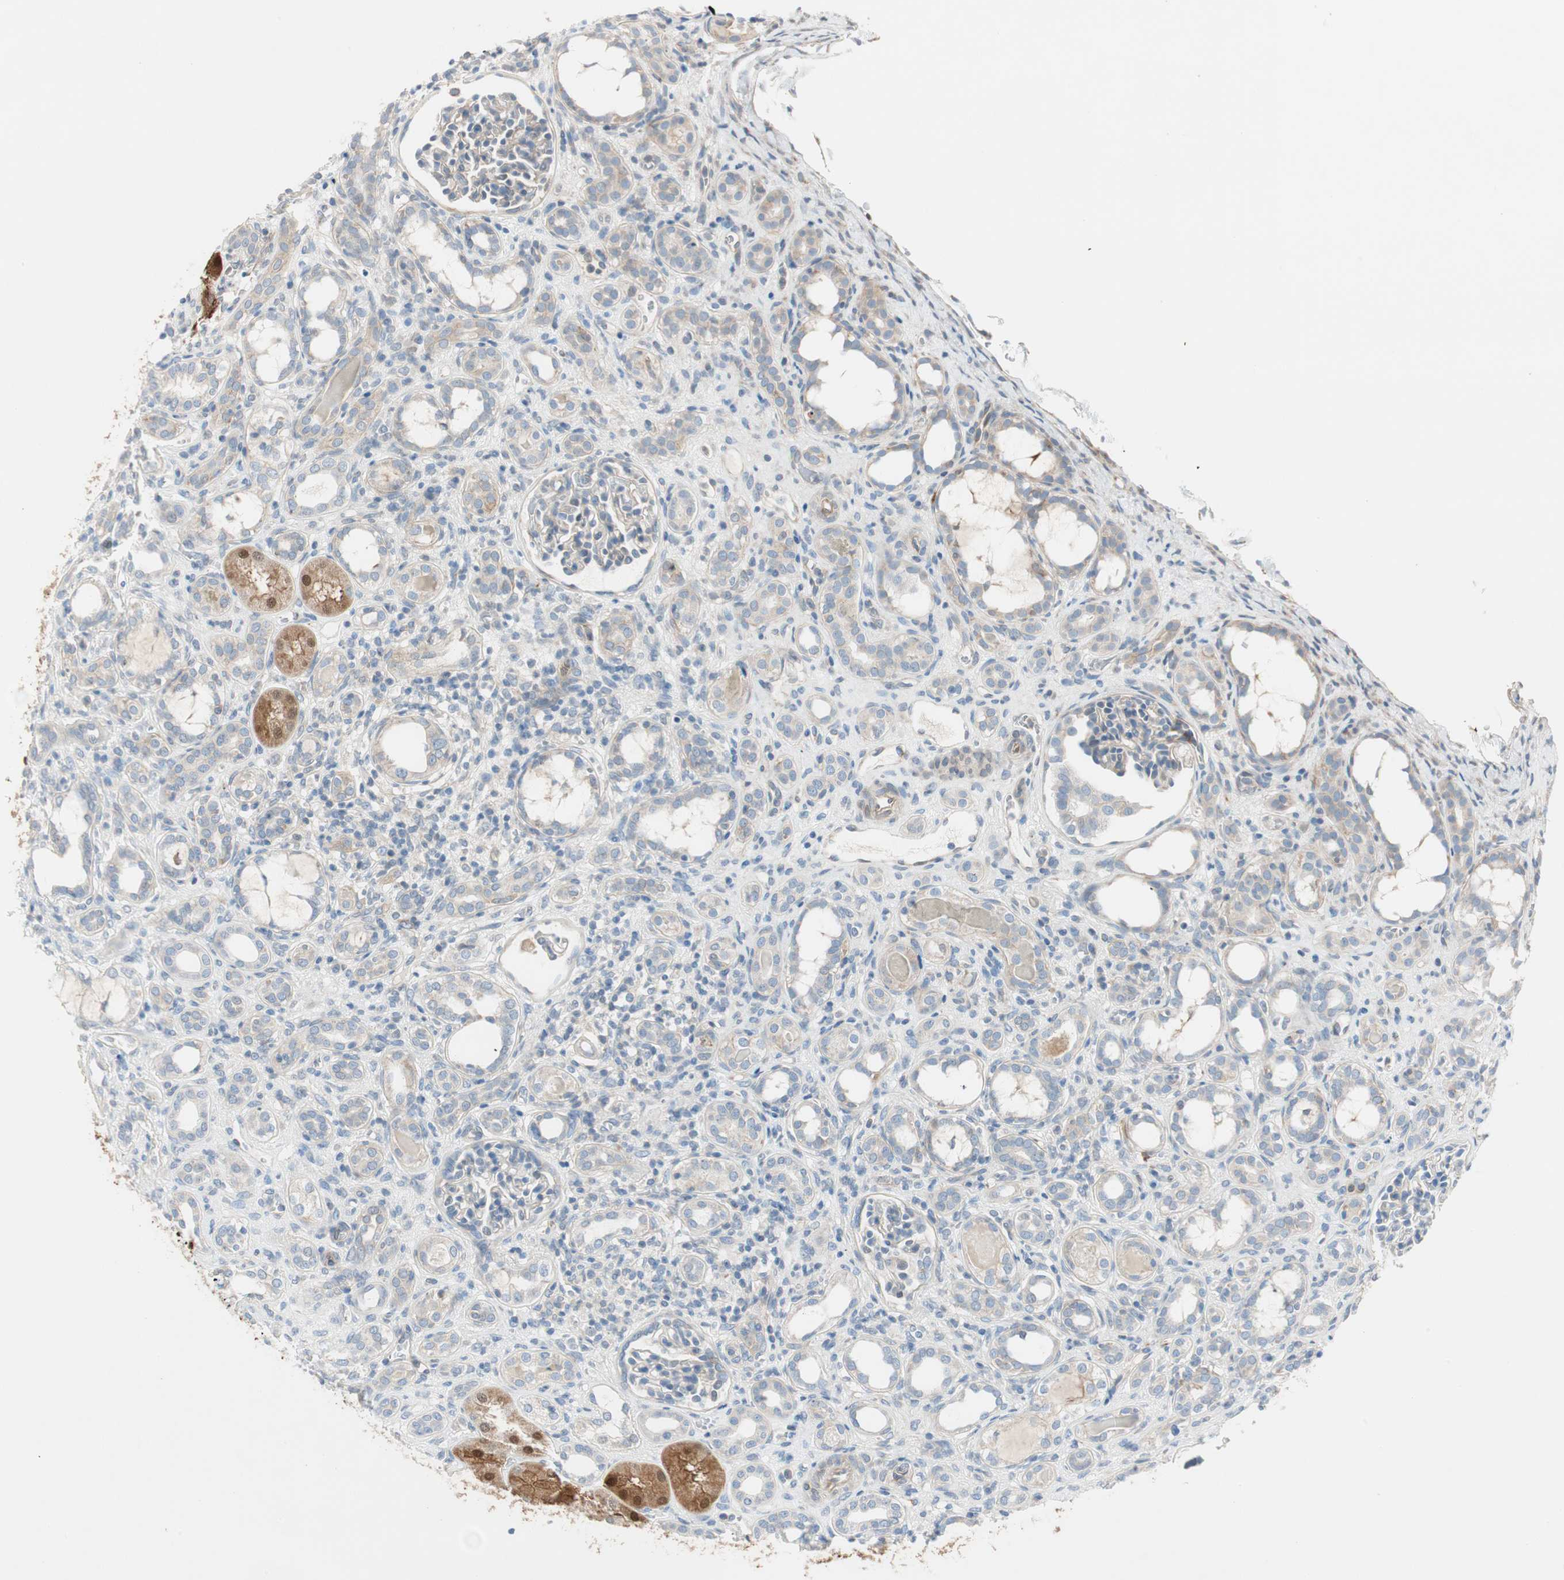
{"staining": {"intensity": "negative", "quantity": "none", "location": "none"}, "tissue": "kidney", "cell_type": "Cells in glomeruli", "image_type": "normal", "snomed": [{"axis": "morphology", "description": "Normal tissue, NOS"}, {"axis": "topography", "description": "Kidney"}], "caption": "DAB (3,3'-diaminobenzidine) immunohistochemical staining of normal kidney displays no significant expression in cells in glomeruli. The staining is performed using DAB (3,3'-diaminobenzidine) brown chromogen with nuclei counter-stained in using hematoxylin.", "gene": "CDK3", "patient": {"sex": "male", "age": 7}}